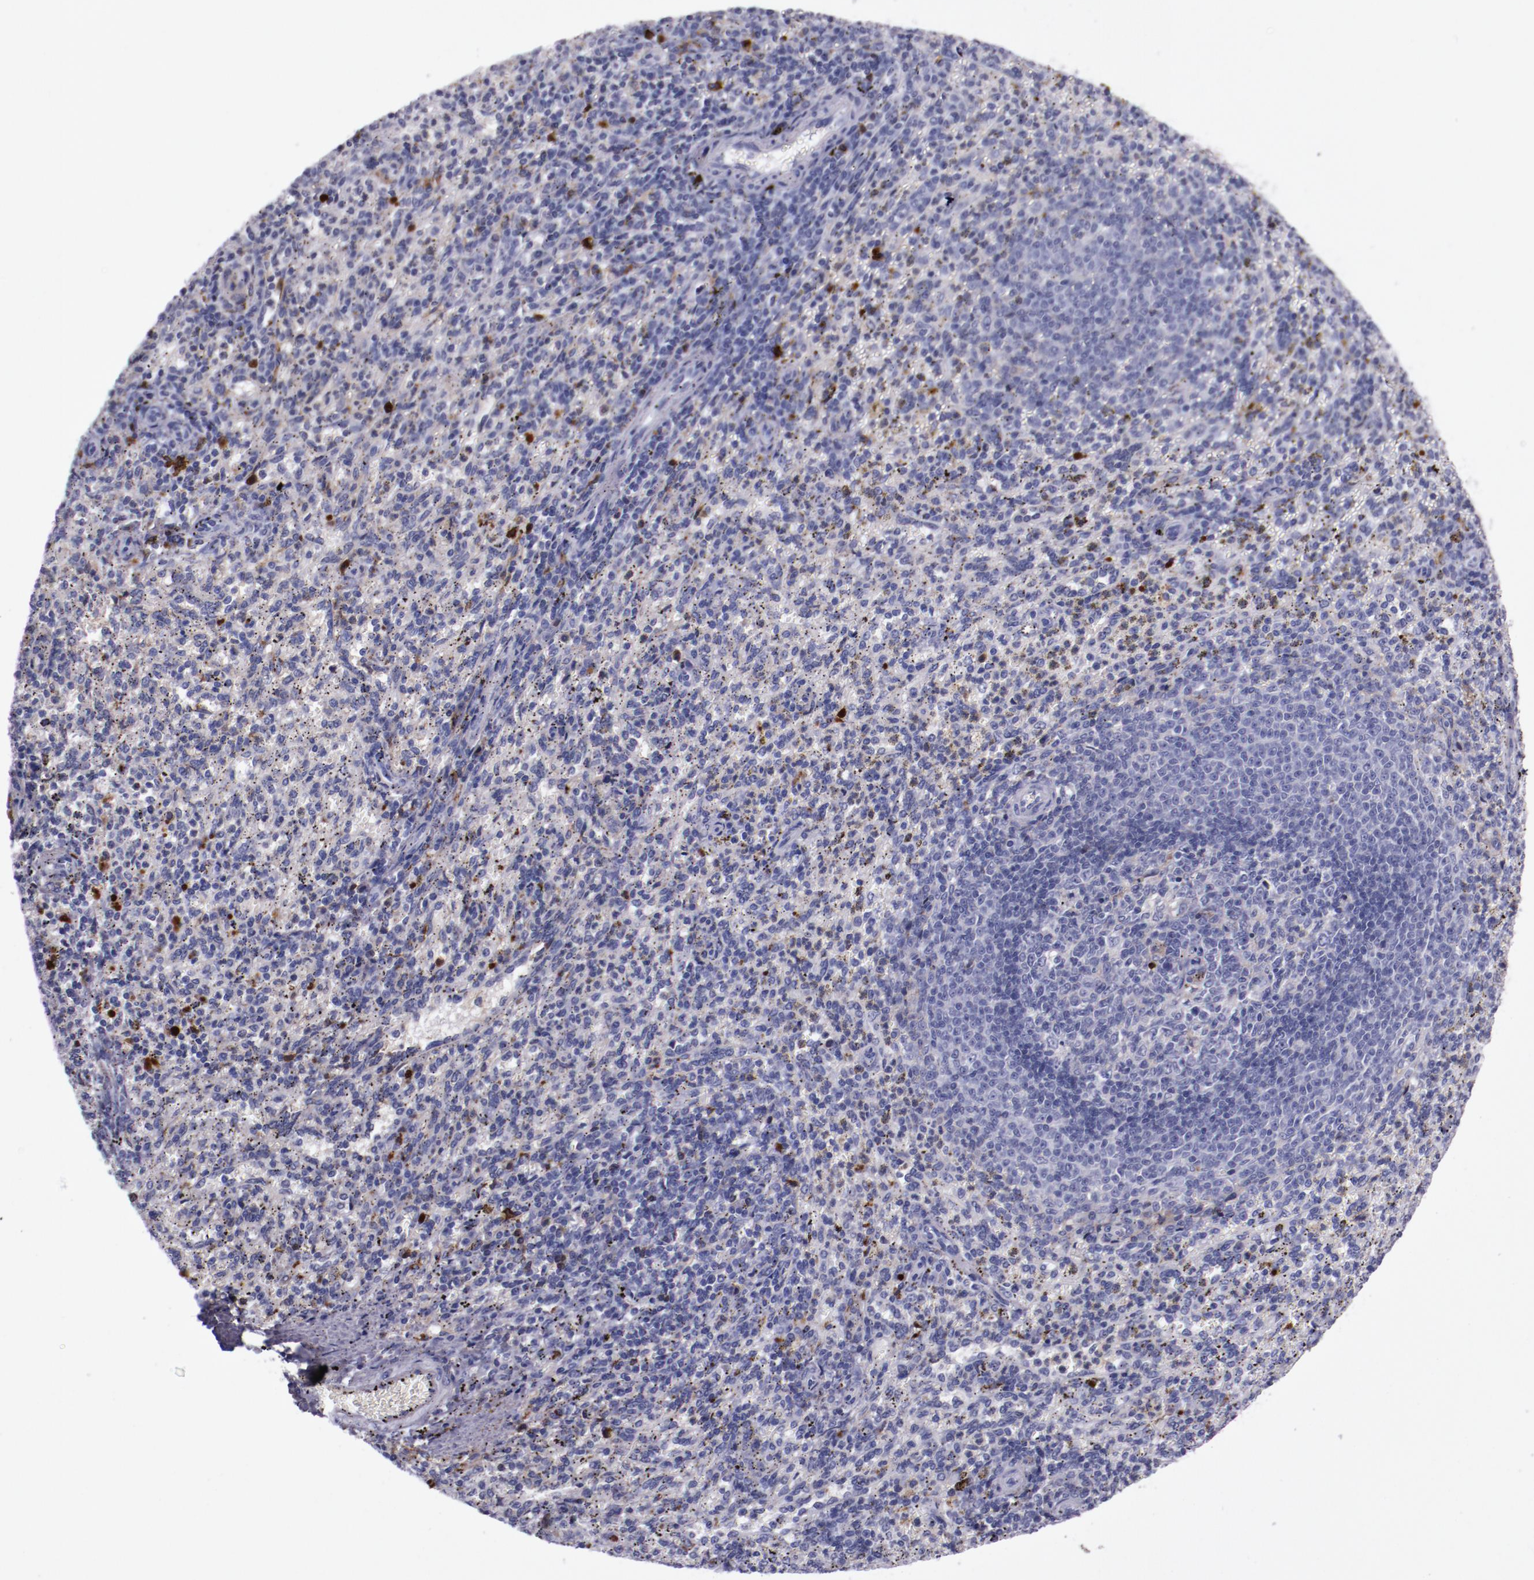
{"staining": {"intensity": "weak", "quantity": "<25%", "location": "cytoplasmic/membranous"}, "tissue": "spleen", "cell_type": "Cells in red pulp", "image_type": "normal", "snomed": [{"axis": "morphology", "description": "Normal tissue, NOS"}, {"axis": "topography", "description": "Spleen"}], "caption": "The histopathology image exhibits no significant positivity in cells in red pulp of spleen. (DAB immunohistochemistry with hematoxylin counter stain).", "gene": "APOH", "patient": {"sex": "female", "age": 10}}